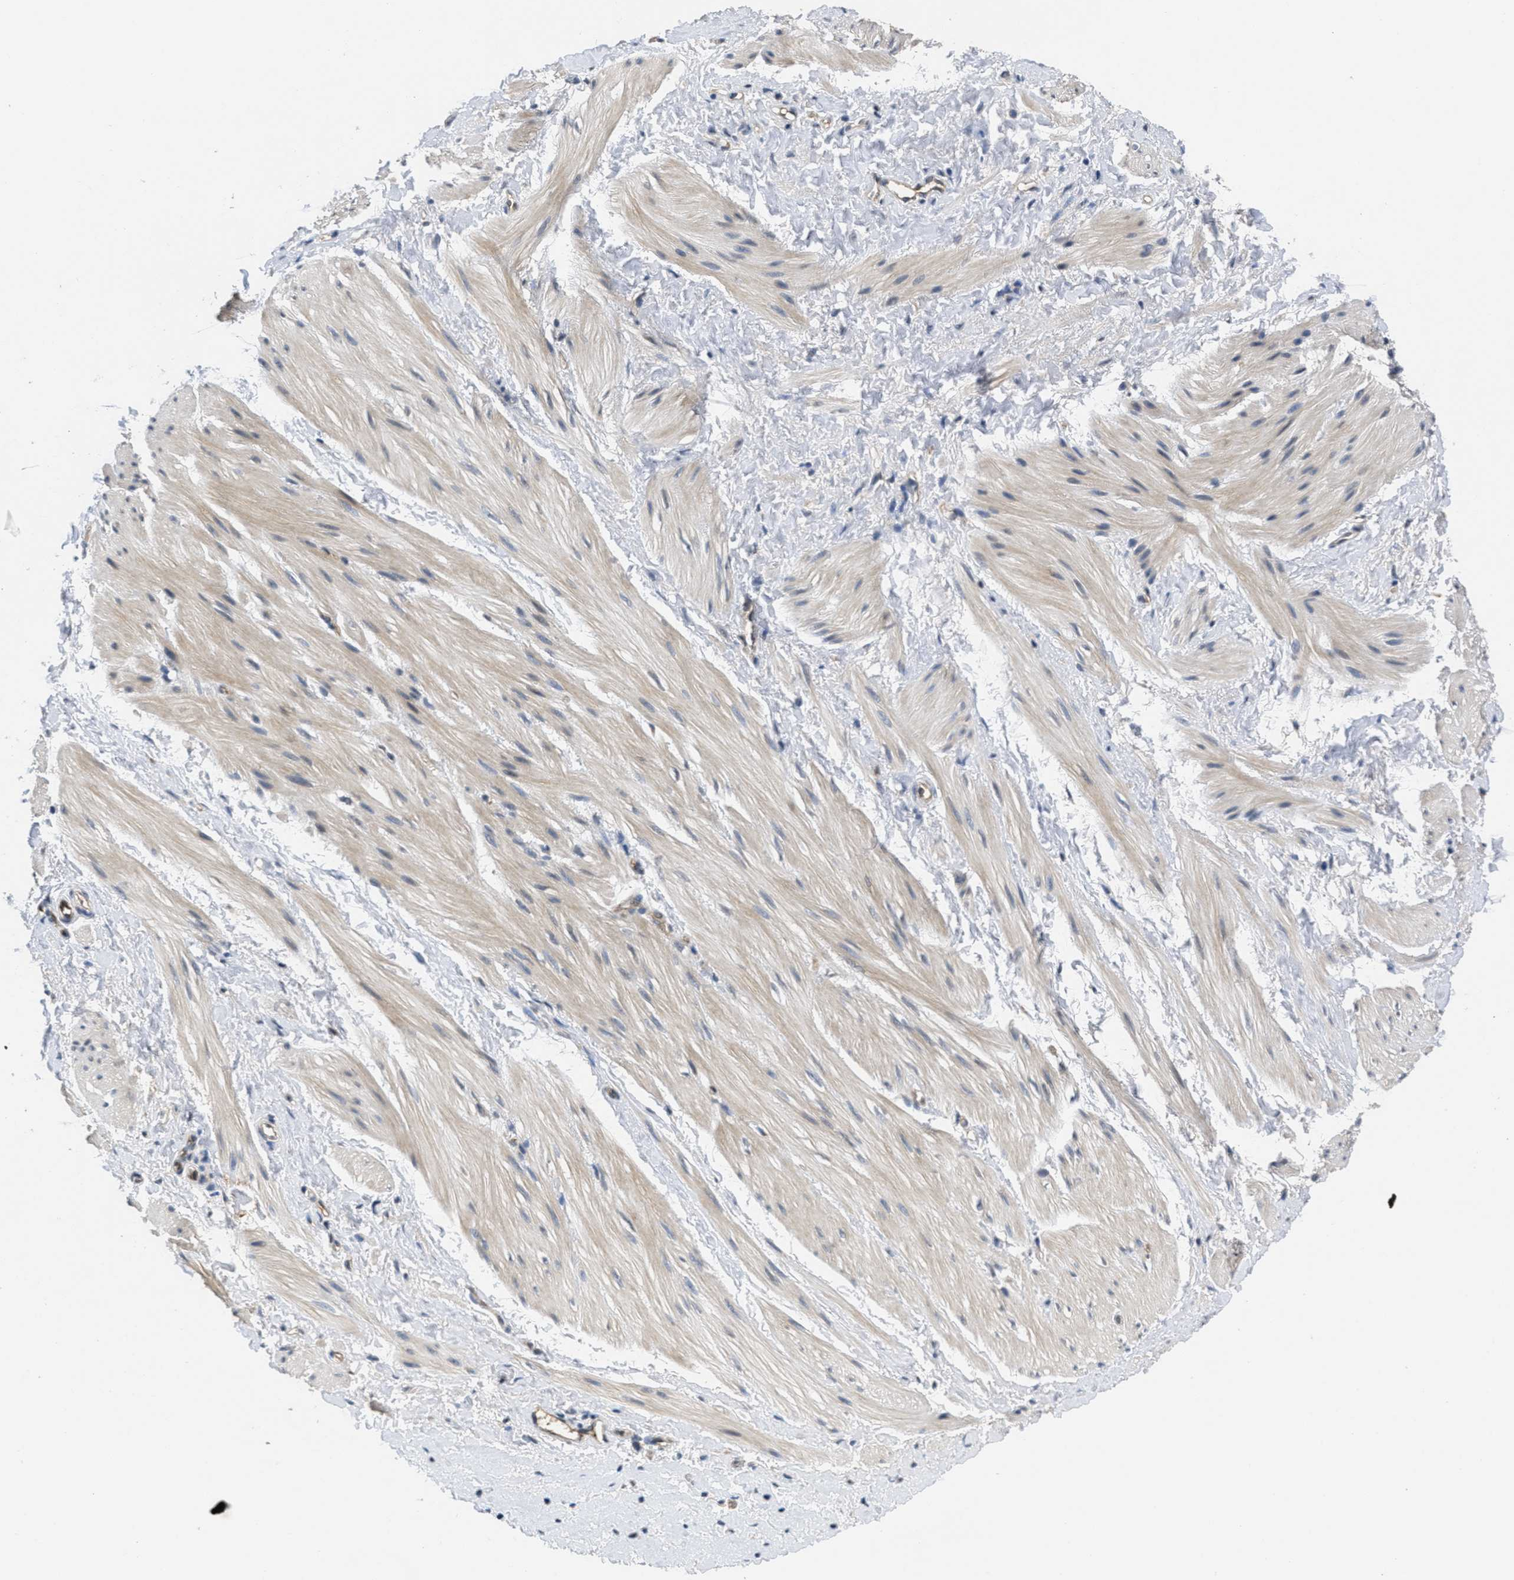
{"staining": {"intensity": "weak", "quantity": "25%-75%", "location": "cytoplasmic/membranous"}, "tissue": "smooth muscle", "cell_type": "Smooth muscle cells", "image_type": "normal", "snomed": [{"axis": "morphology", "description": "Normal tissue, NOS"}, {"axis": "topography", "description": "Smooth muscle"}], "caption": "Unremarkable smooth muscle was stained to show a protein in brown. There is low levels of weak cytoplasmic/membranous staining in approximately 25%-75% of smooth muscle cells.", "gene": "ANGPT1", "patient": {"sex": "male", "age": 16}}